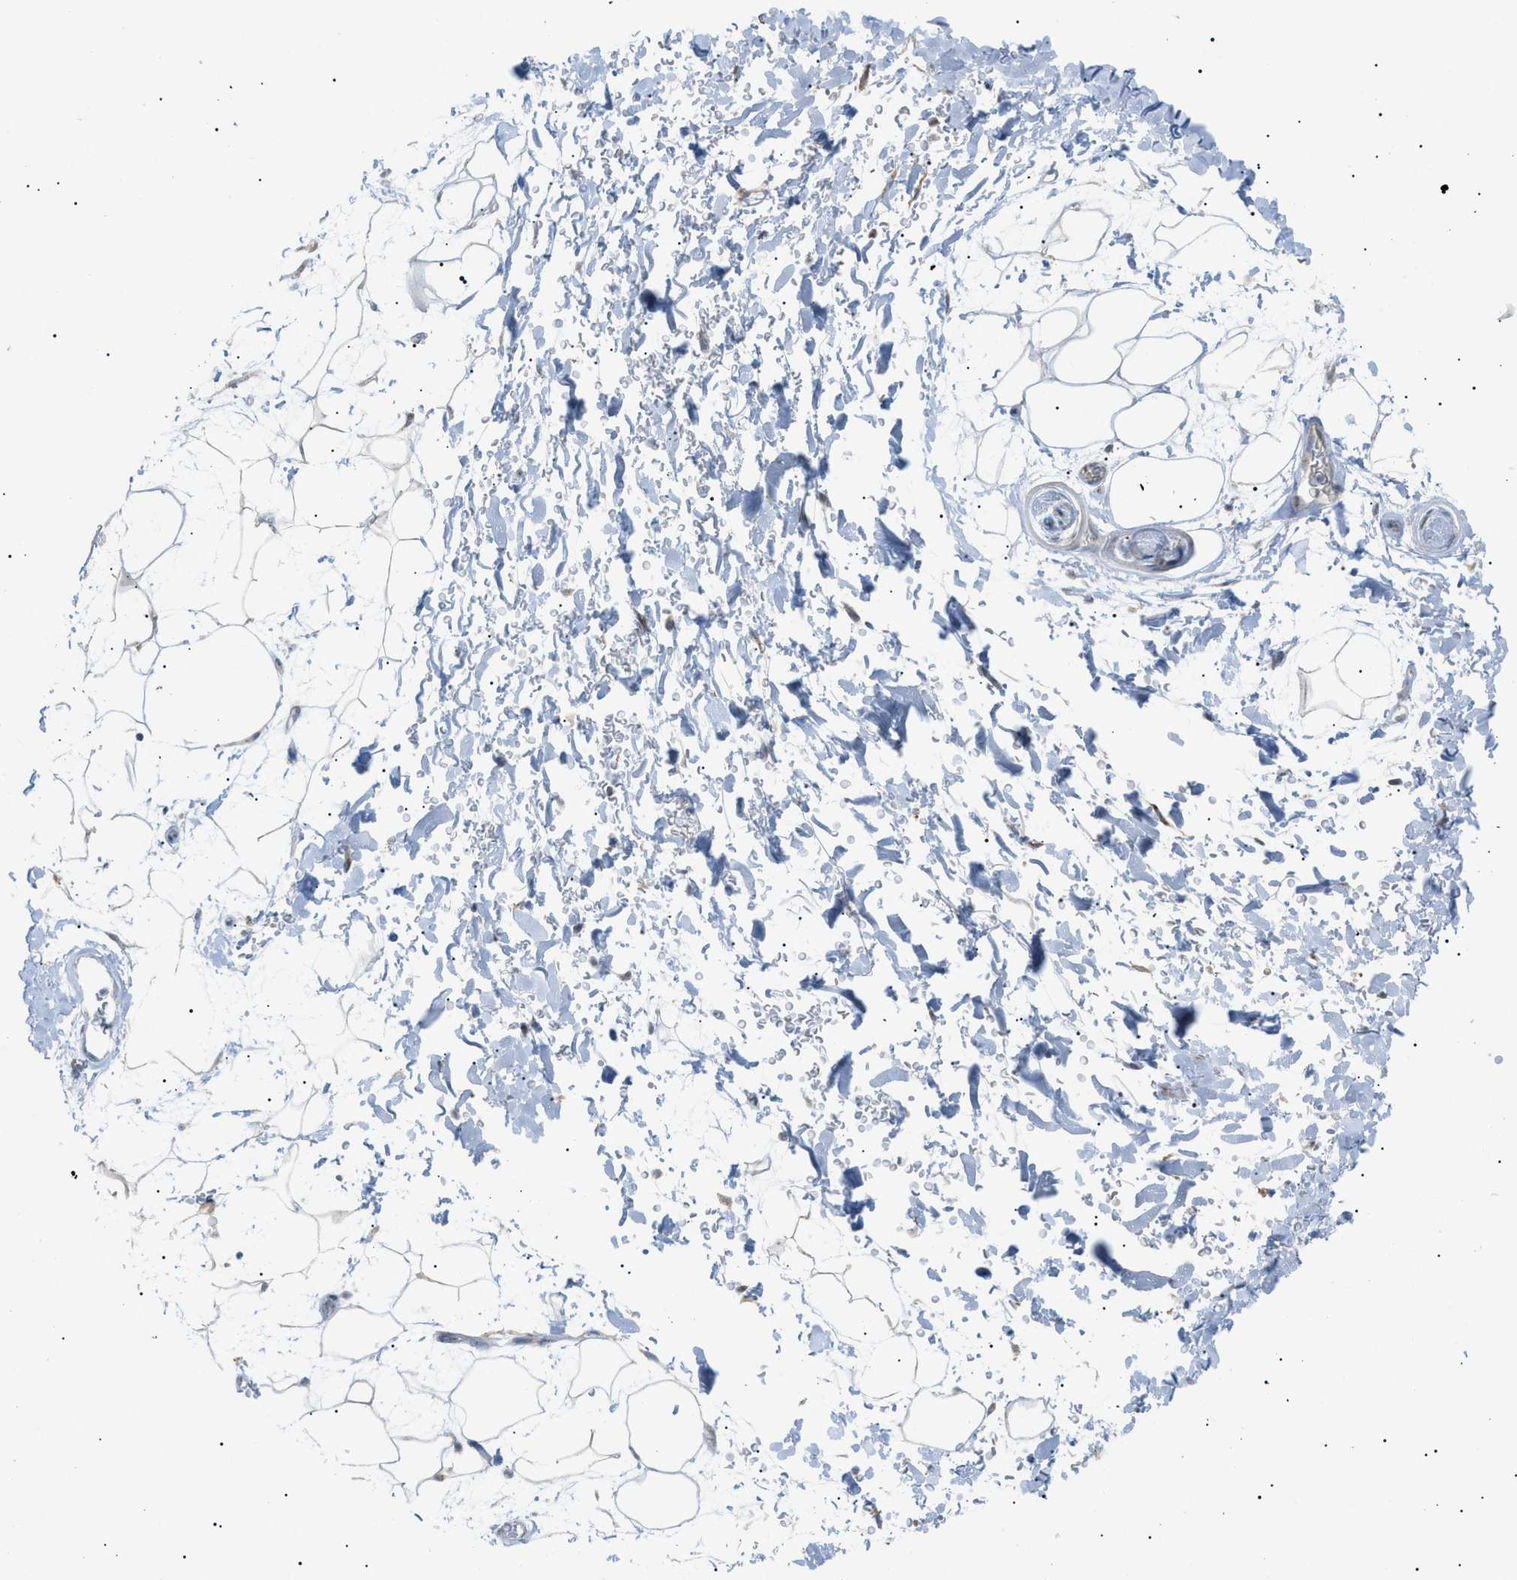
{"staining": {"intensity": "weak", "quantity": ">75%", "location": "cytoplasmic/membranous"}, "tissue": "adipose tissue", "cell_type": "Adipocytes", "image_type": "normal", "snomed": [{"axis": "morphology", "description": "Normal tissue, NOS"}, {"axis": "topography", "description": "Soft tissue"}], "caption": "Immunohistochemical staining of unremarkable adipose tissue demonstrates weak cytoplasmic/membranous protein expression in about >75% of adipocytes.", "gene": "ZNF516", "patient": {"sex": "male", "age": 72}}